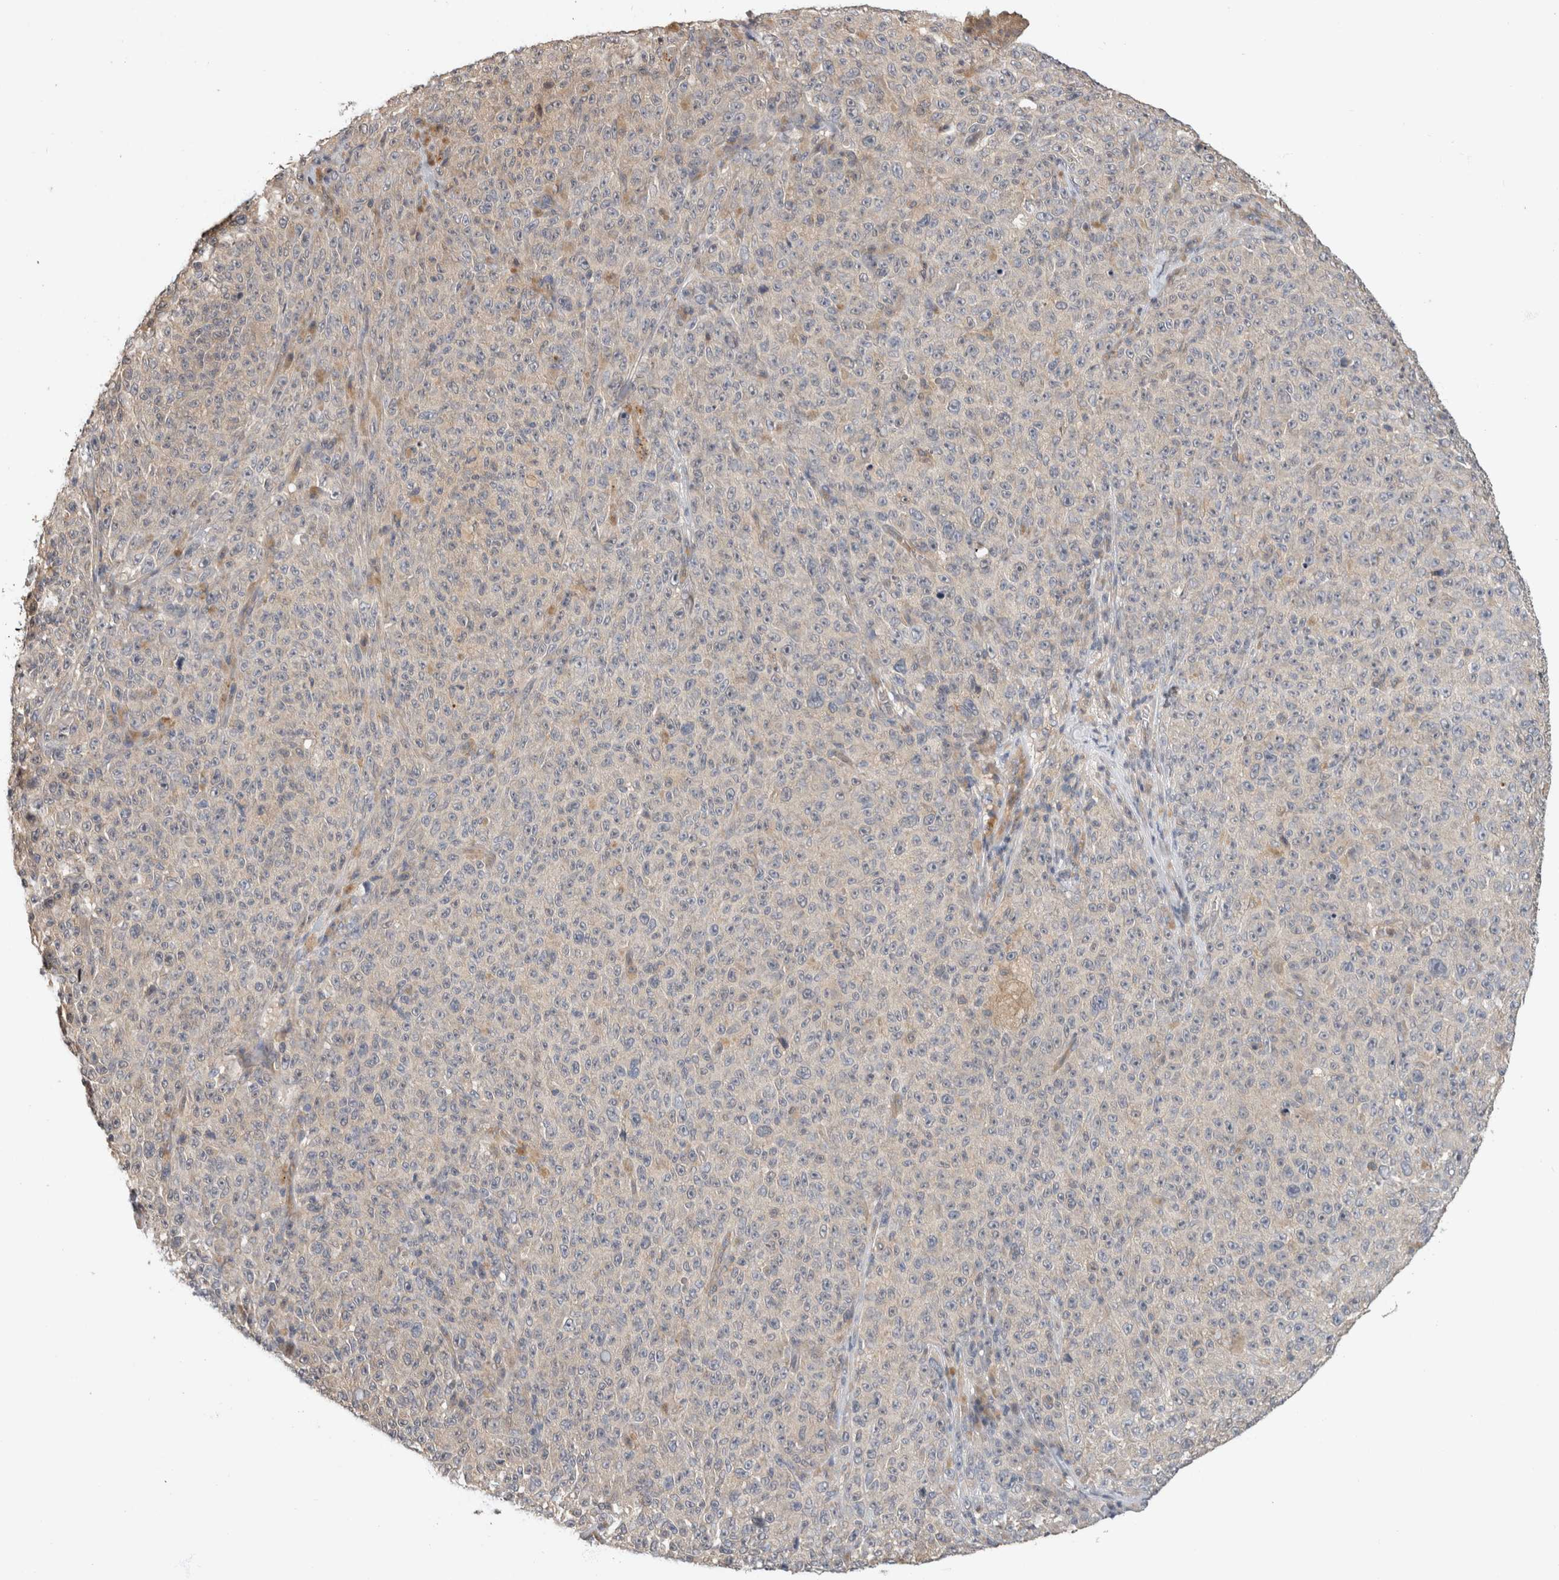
{"staining": {"intensity": "negative", "quantity": "none", "location": "none"}, "tissue": "melanoma", "cell_type": "Tumor cells", "image_type": "cancer", "snomed": [{"axis": "morphology", "description": "Malignant melanoma, NOS"}, {"axis": "topography", "description": "Skin"}], "caption": "DAB immunohistochemical staining of malignant melanoma reveals no significant positivity in tumor cells. The staining is performed using DAB (3,3'-diaminobenzidine) brown chromogen with nuclei counter-stained in using hematoxylin.", "gene": "PGM1", "patient": {"sex": "female", "age": 82}}